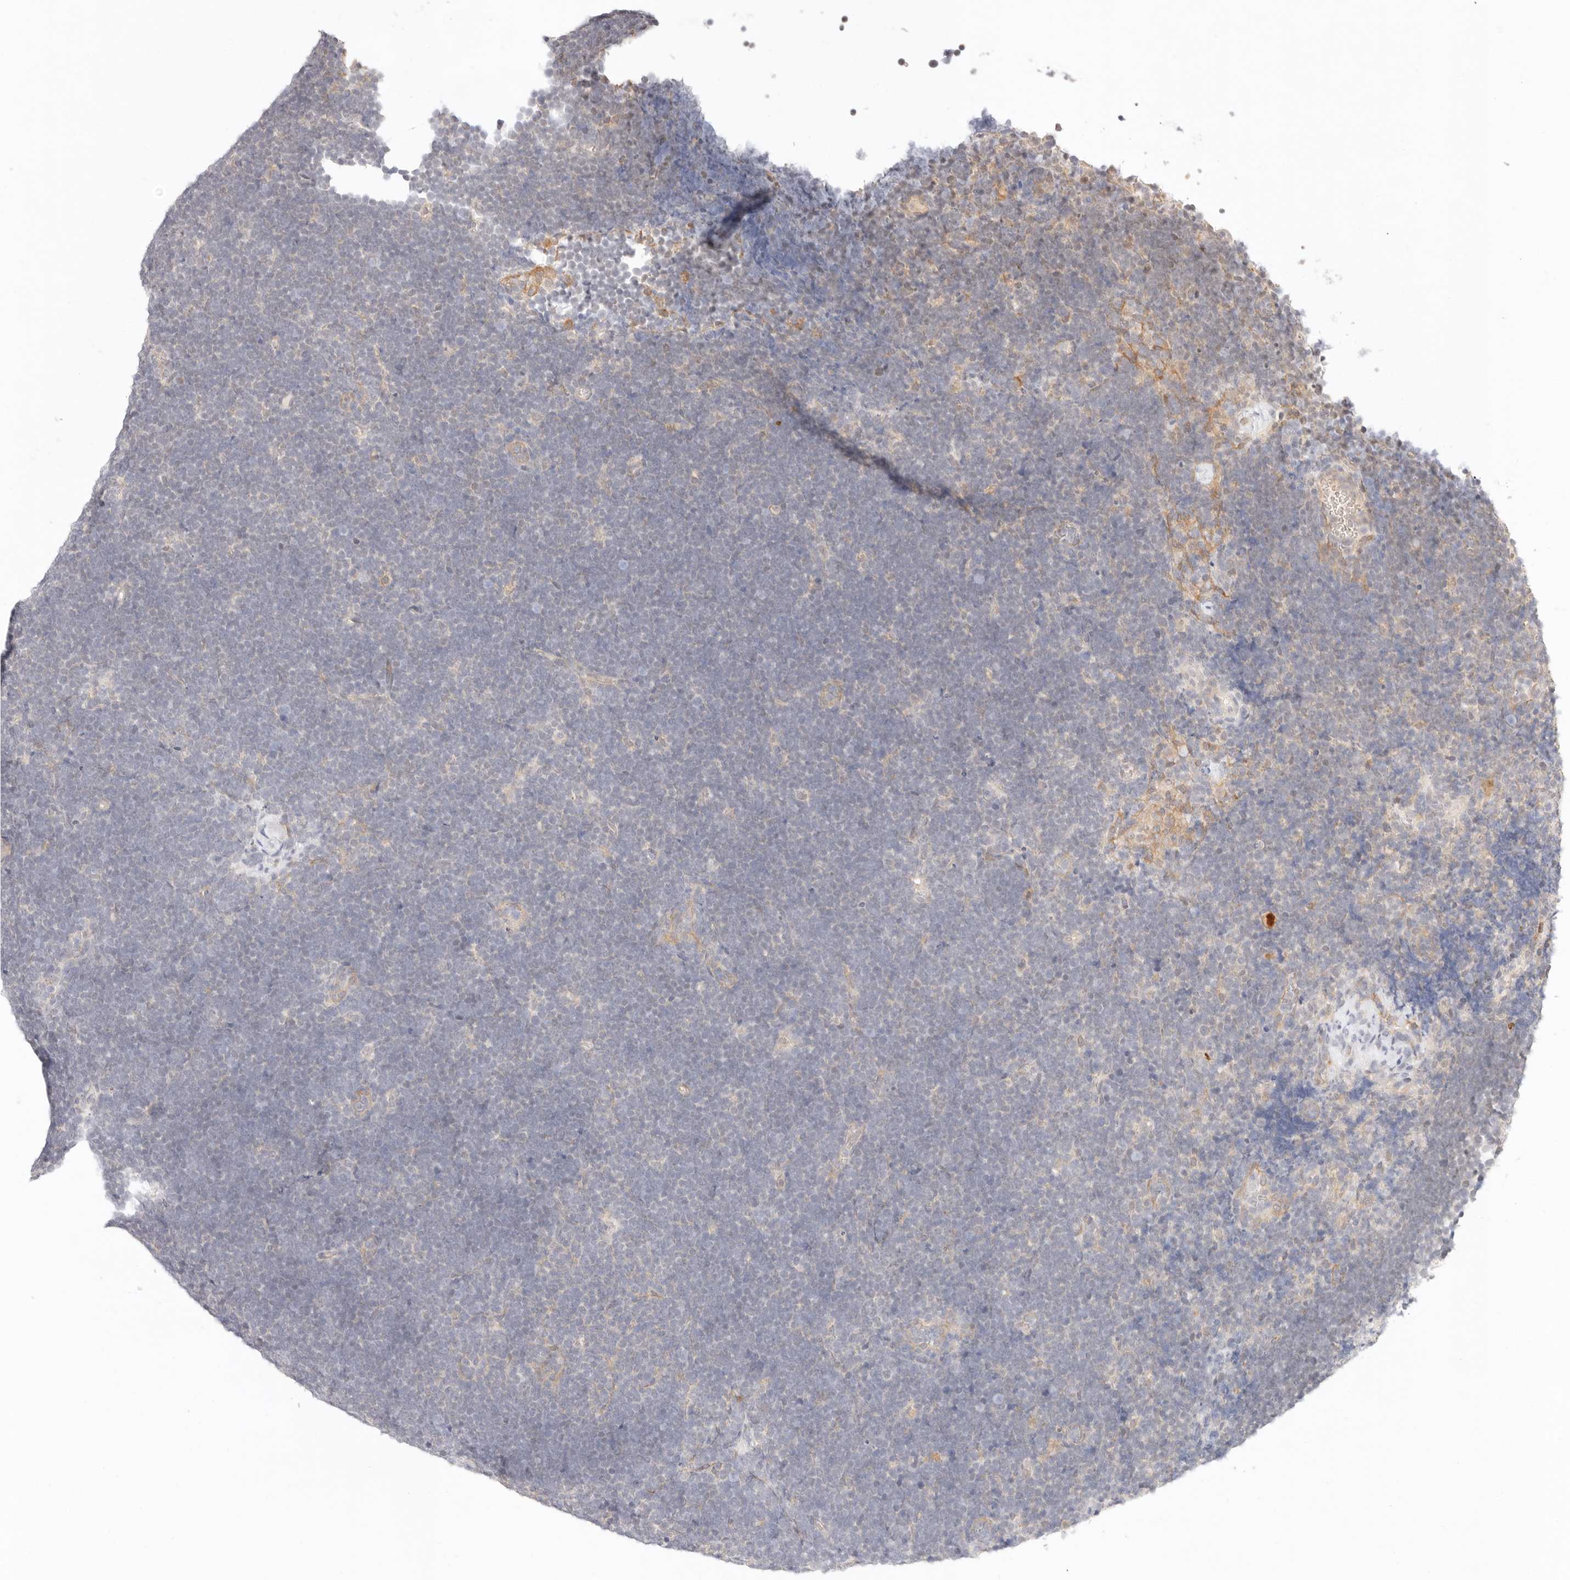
{"staining": {"intensity": "negative", "quantity": "none", "location": "none"}, "tissue": "lymphoma", "cell_type": "Tumor cells", "image_type": "cancer", "snomed": [{"axis": "morphology", "description": "Malignant lymphoma, non-Hodgkin's type, High grade"}, {"axis": "topography", "description": "Lymph node"}], "caption": "Histopathology image shows no protein positivity in tumor cells of malignant lymphoma, non-Hodgkin's type (high-grade) tissue.", "gene": "GPR156", "patient": {"sex": "male", "age": 13}}